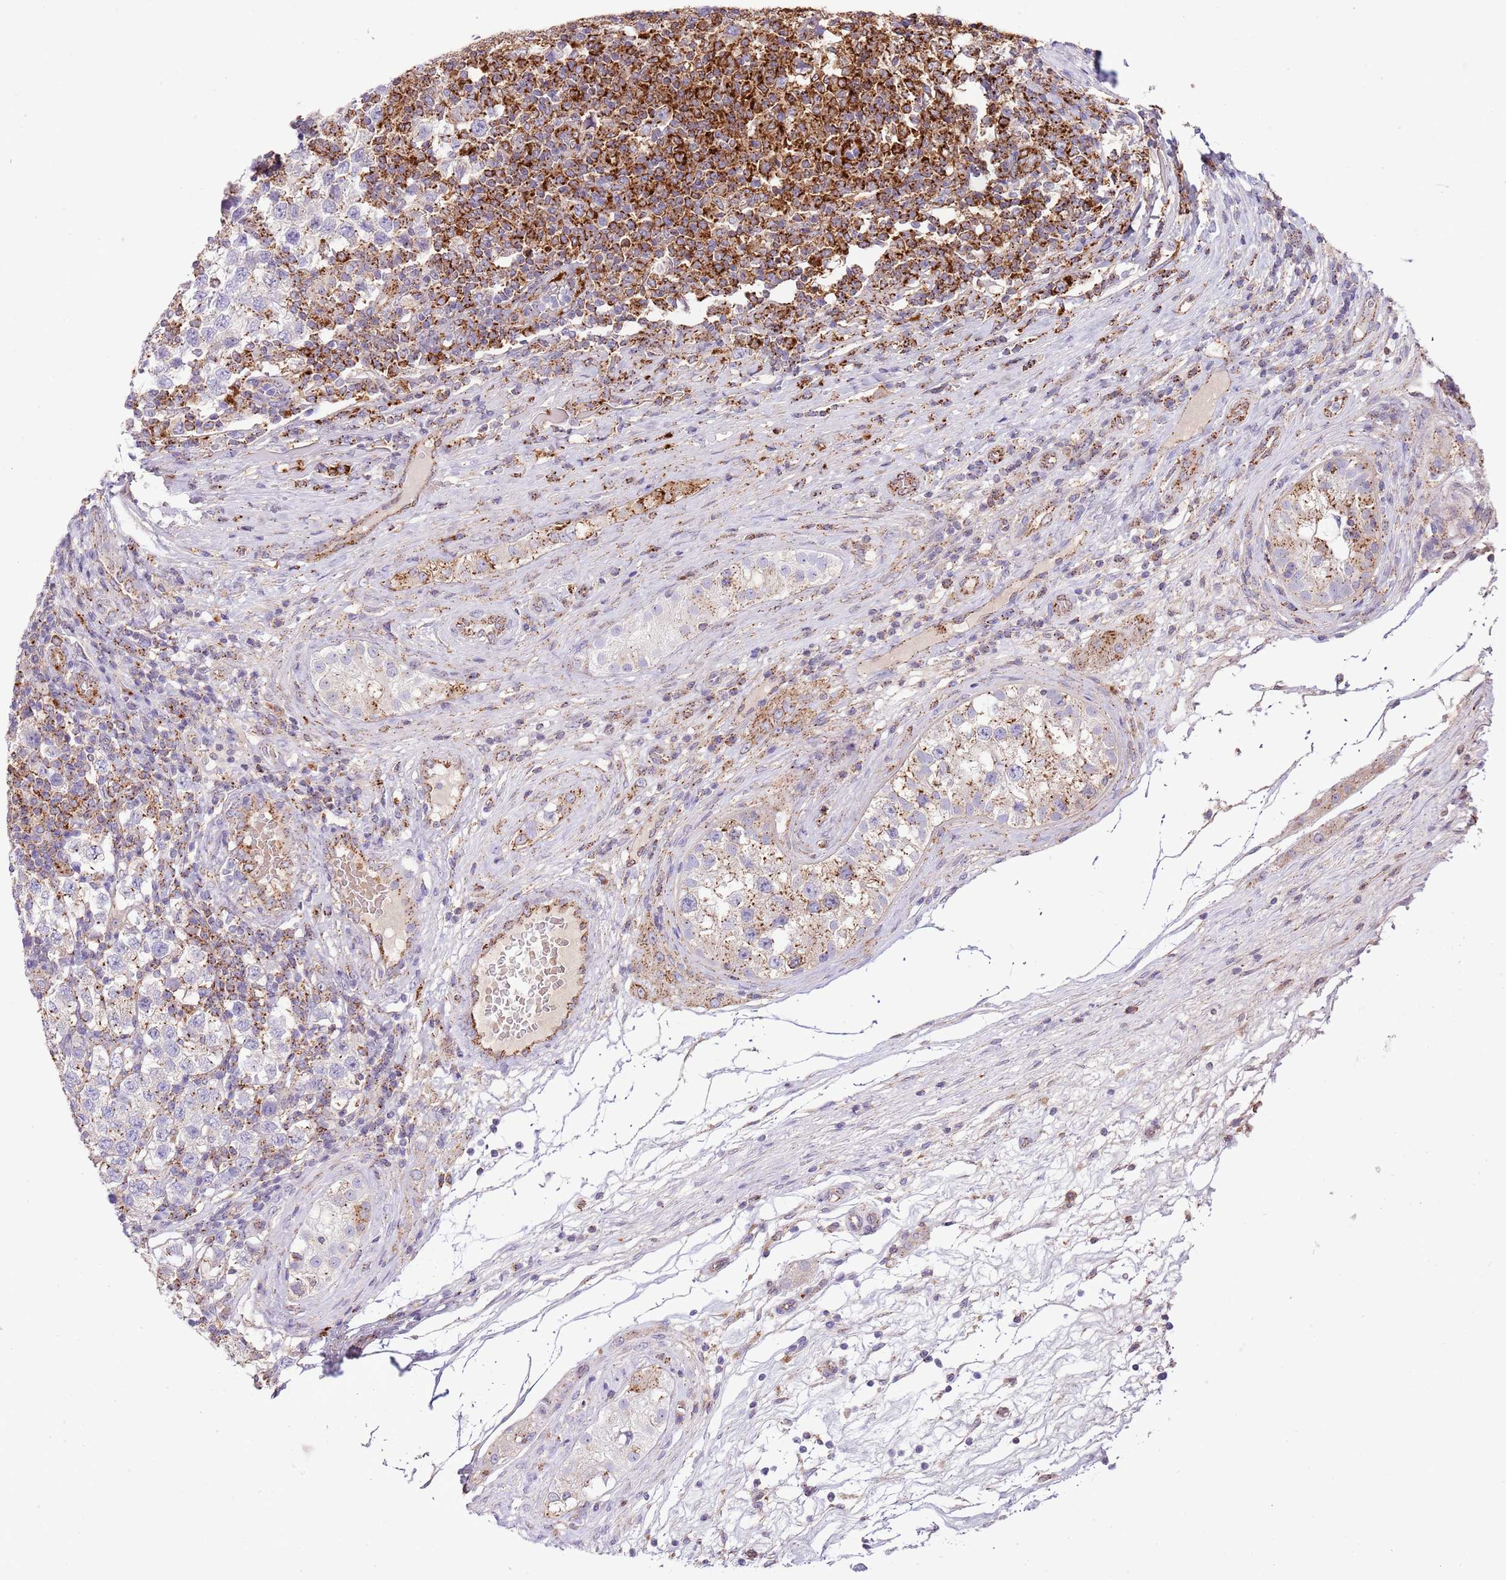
{"staining": {"intensity": "negative", "quantity": "none", "location": "none"}, "tissue": "testis cancer", "cell_type": "Tumor cells", "image_type": "cancer", "snomed": [{"axis": "morphology", "description": "Seminoma, NOS"}, {"axis": "topography", "description": "Testis"}], "caption": "Immunohistochemistry (IHC) micrograph of neoplastic tissue: testis cancer stained with DAB (3,3'-diaminobenzidine) shows no significant protein staining in tumor cells.", "gene": "ABHD17A", "patient": {"sex": "male", "age": 34}}